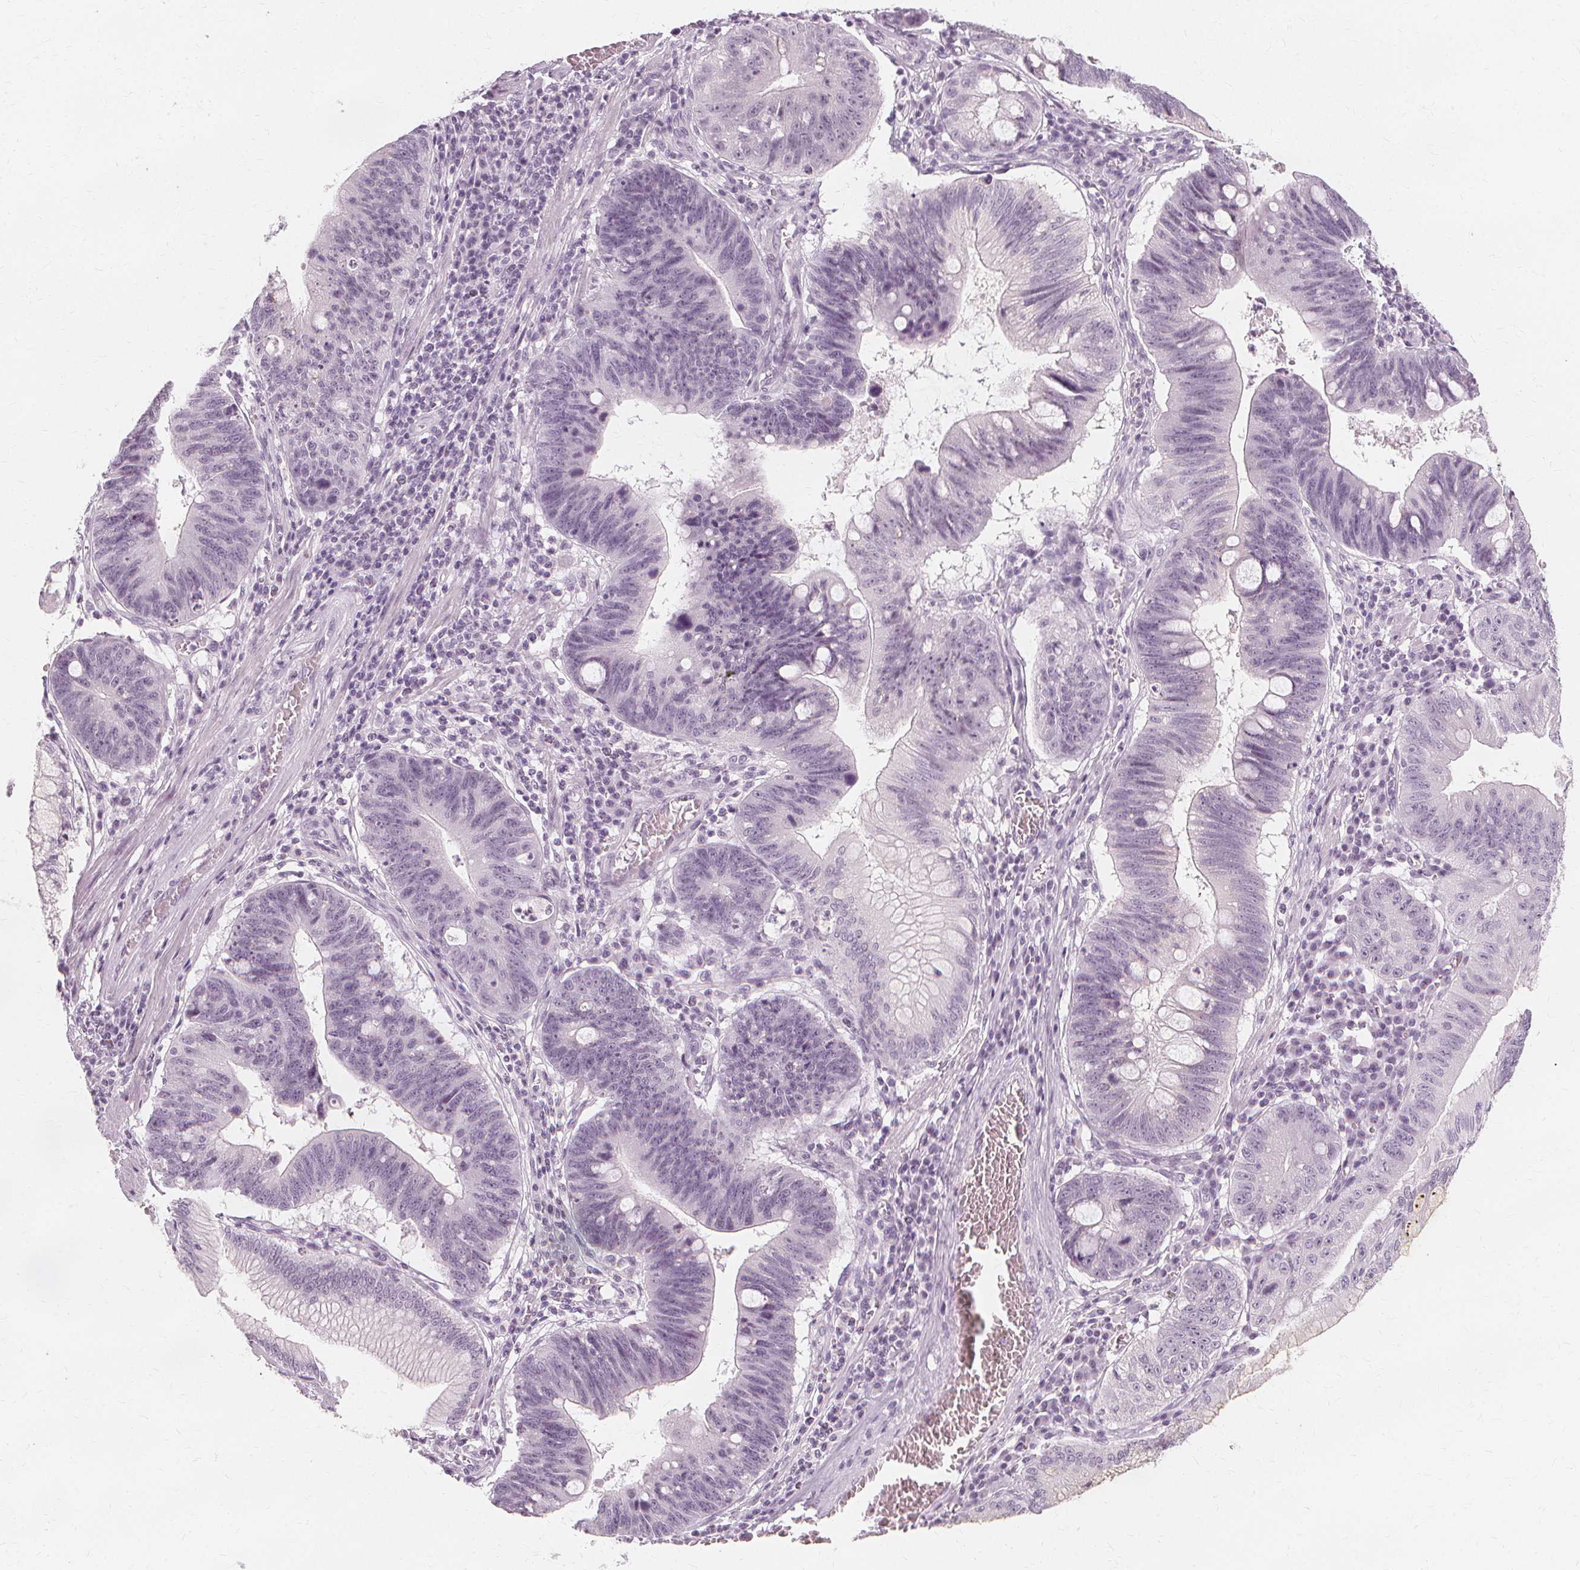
{"staining": {"intensity": "negative", "quantity": "none", "location": "none"}, "tissue": "stomach cancer", "cell_type": "Tumor cells", "image_type": "cancer", "snomed": [{"axis": "morphology", "description": "Adenocarcinoma, NOS"}, {"axis": "topography", "description": "Stomach"}], "caption": "The image reveals no staining of tumor cells in stomach adenocarcinoma.", "gene": "NXPE1", "patient": {"sex": "male", "age": 59}}